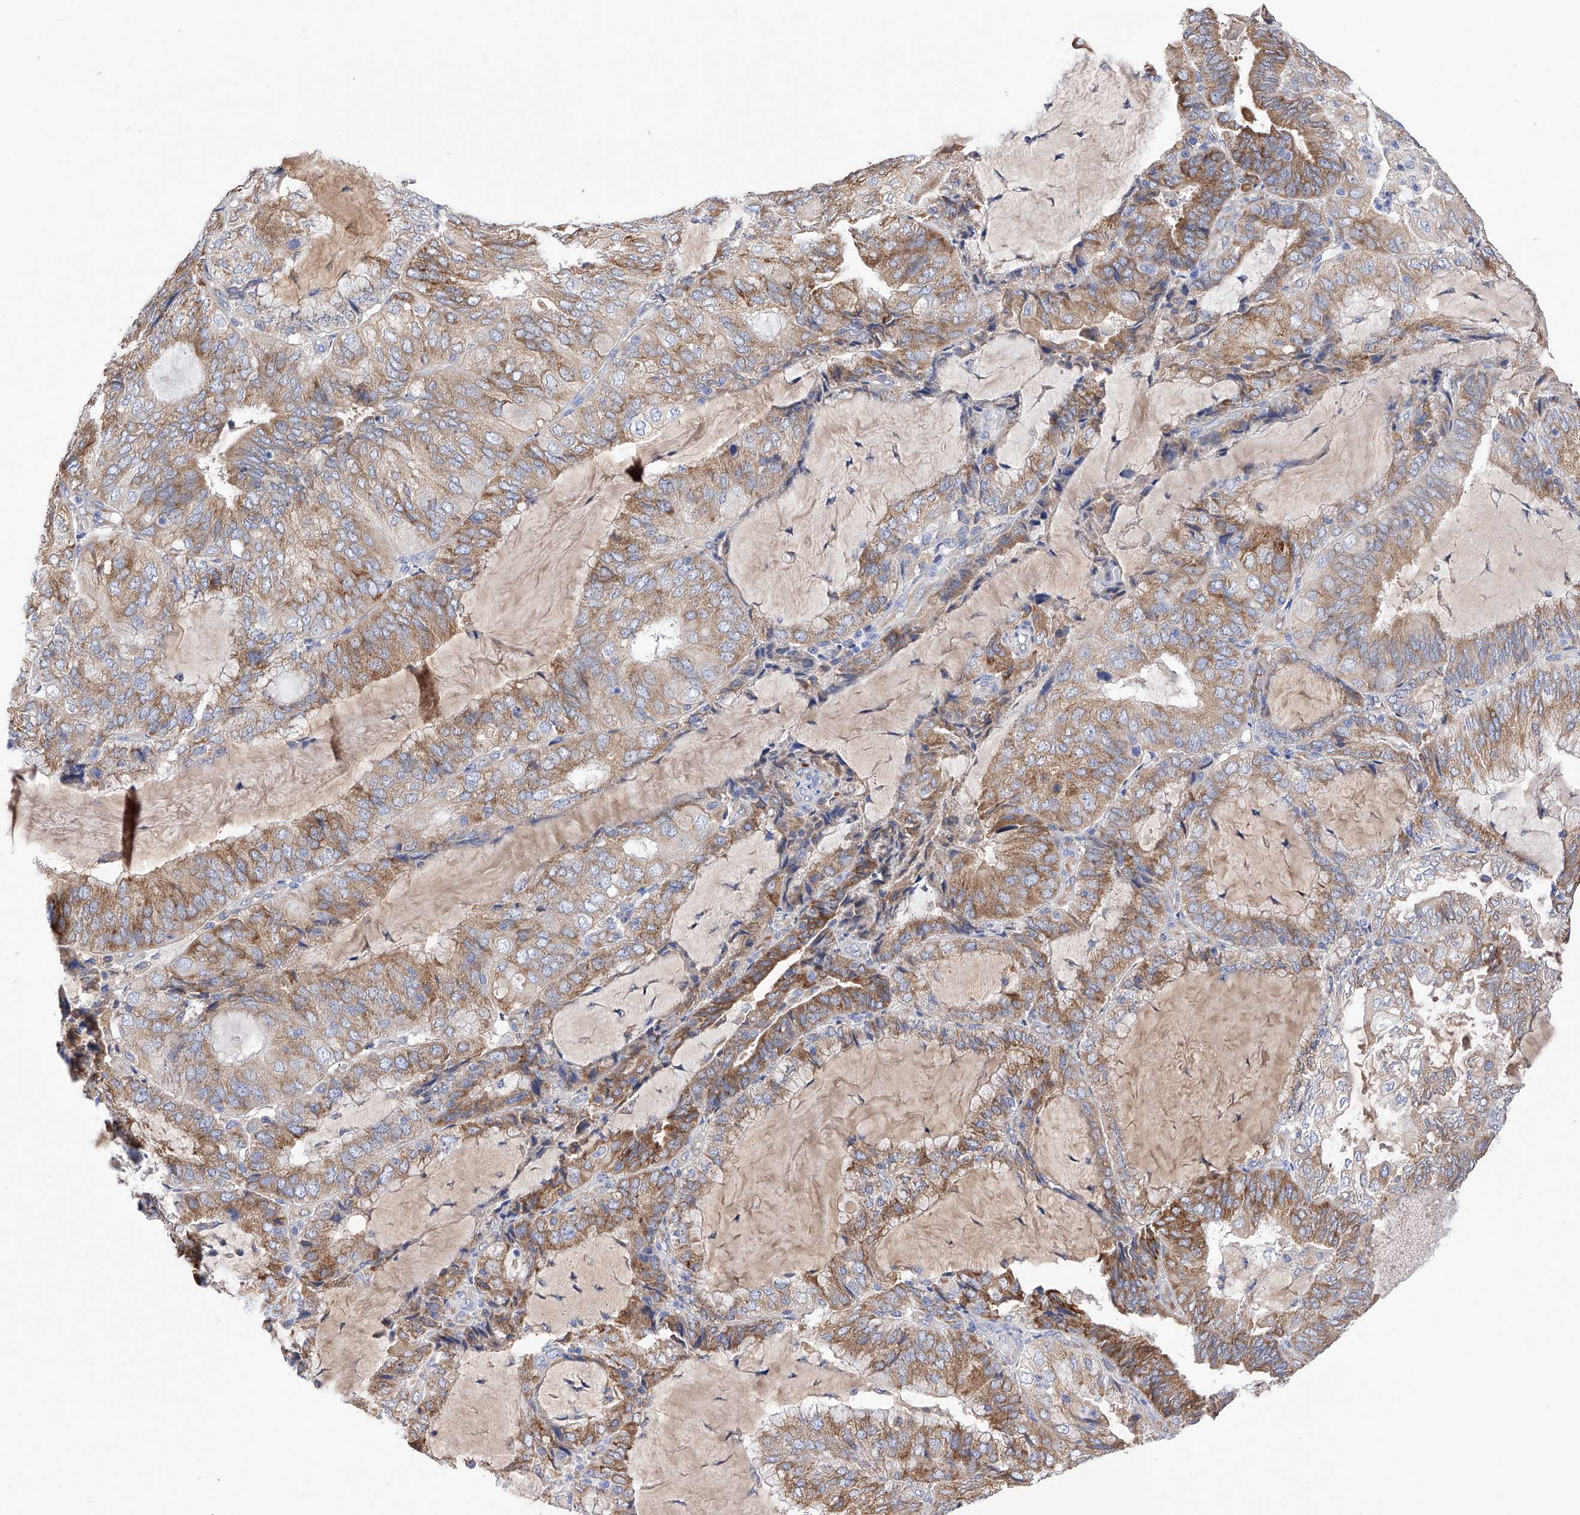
{"staining": {"intensity": "moderate", "quantity": ">75%", "location": "cytoplasmic/membranous"}, "tissue": "endometrial cancer", "cell_type": "Tumor cells", "image_type": "cancer", "snomed": [{"axis": "morphology", "description": "Adenocarcinoma, NOS"}, {"axis": "topography", "description": "Endometrium"}], "caption": "Protein analysis of endometrial cancer (adenocarcinoma) tissue demonstrates moderate cytoplasmic/membranous positivity in approximately >75% of tumor cells.", "gene": "PDIA5", "patient": {"sex": "female", "age": 81}}